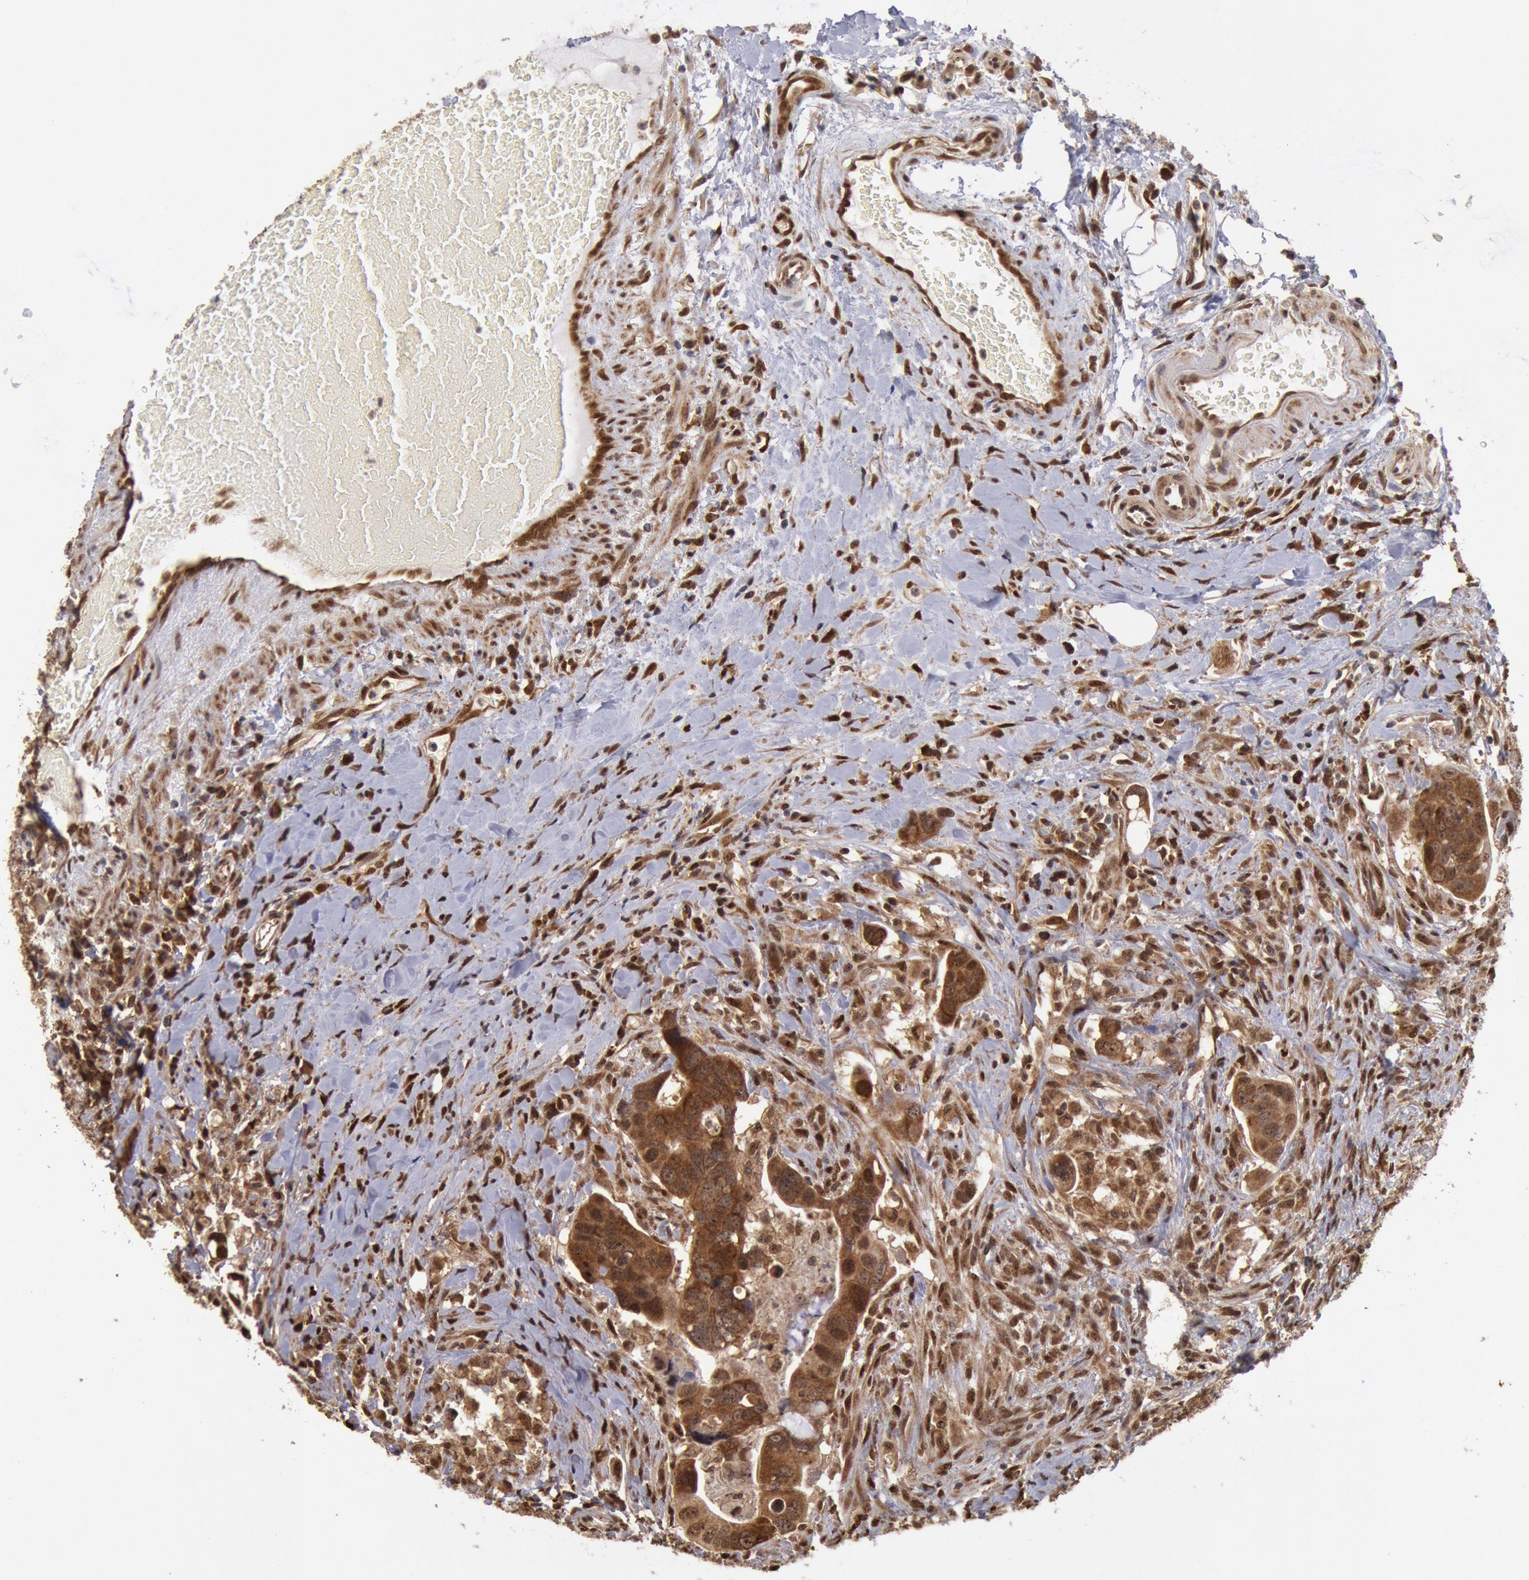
{"staining": {"intensity": "strong", "quantity": ">75%", "location": "cytoplasmic/membranous"}, "tissue": "colorectal cancer", "cell_type": "Tumor cells", "image_type": "cancer", "snomed": [{"axis": "morphology", "description": "Adenocarcinoma, NOS"}, {"axis": "topography", "description": "Rectum"}], "caption": "Human colorectal cancer stained with a protein marker demonstrates strong staining in tumor cells.", "gene": "STX17", "patient": {"sex": "male", "age": 53}}